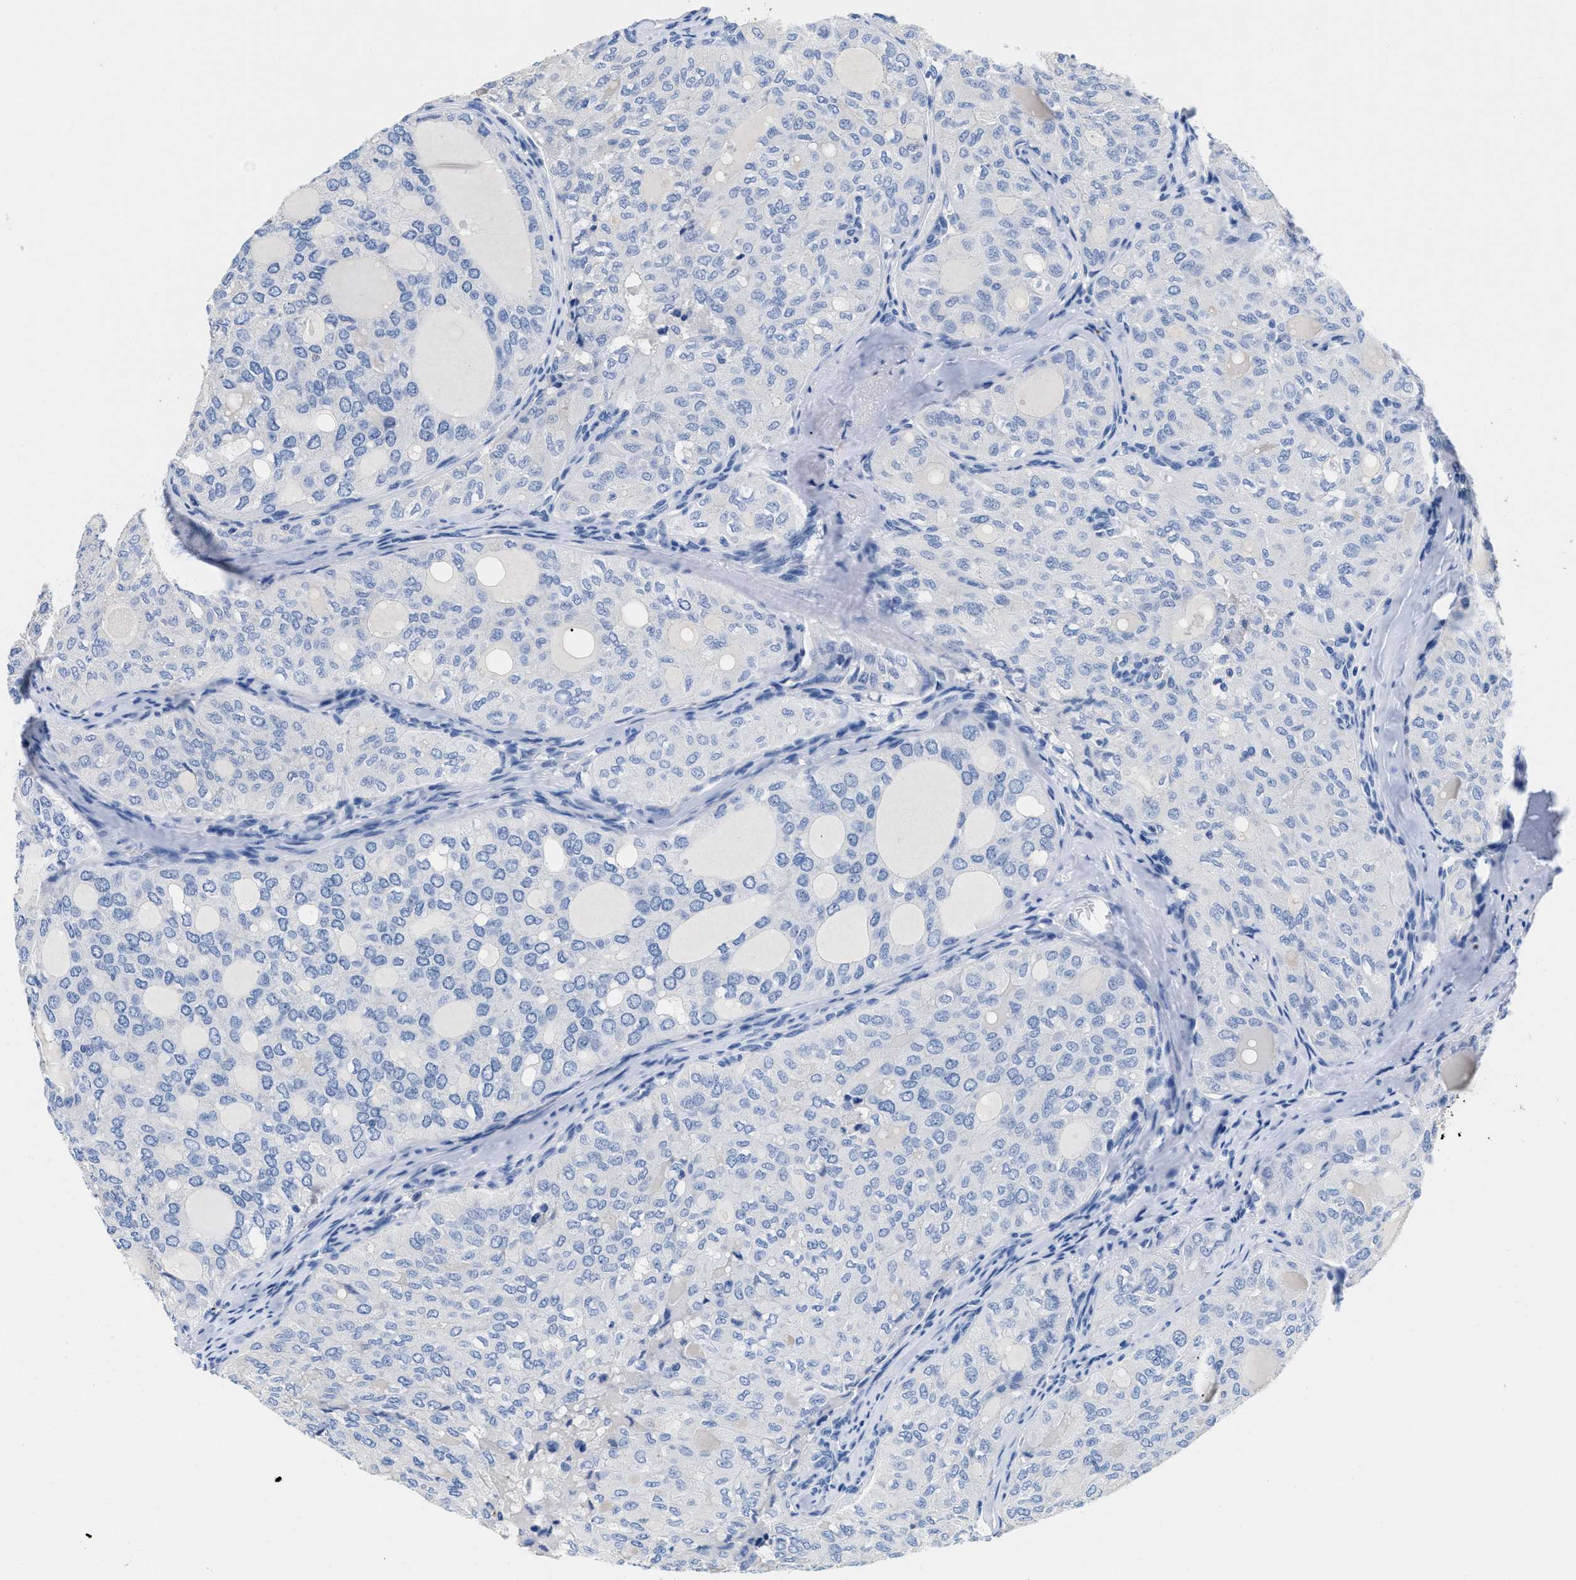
{"staining": {"intensity": "negative", "quantity": "none", "location": "none"}, "tissue": "thyroid cancer", "cell_type": "Tumor cells", "image_type": "cancer", "snomed": [{"axis": "morphology", "description": "Follicular adenoma carcinoma, NOS"}, {"axis": "topography", "description": "Thyroid gland"}], "caption": "Thyroid cancer (follicular adenoma carcinoma) stained for a protein using immunohistochemistry (IHC) shows no expression tumor cells.", "gene": "SLFN13", "patient": {"sex": "male", "age": 75}}